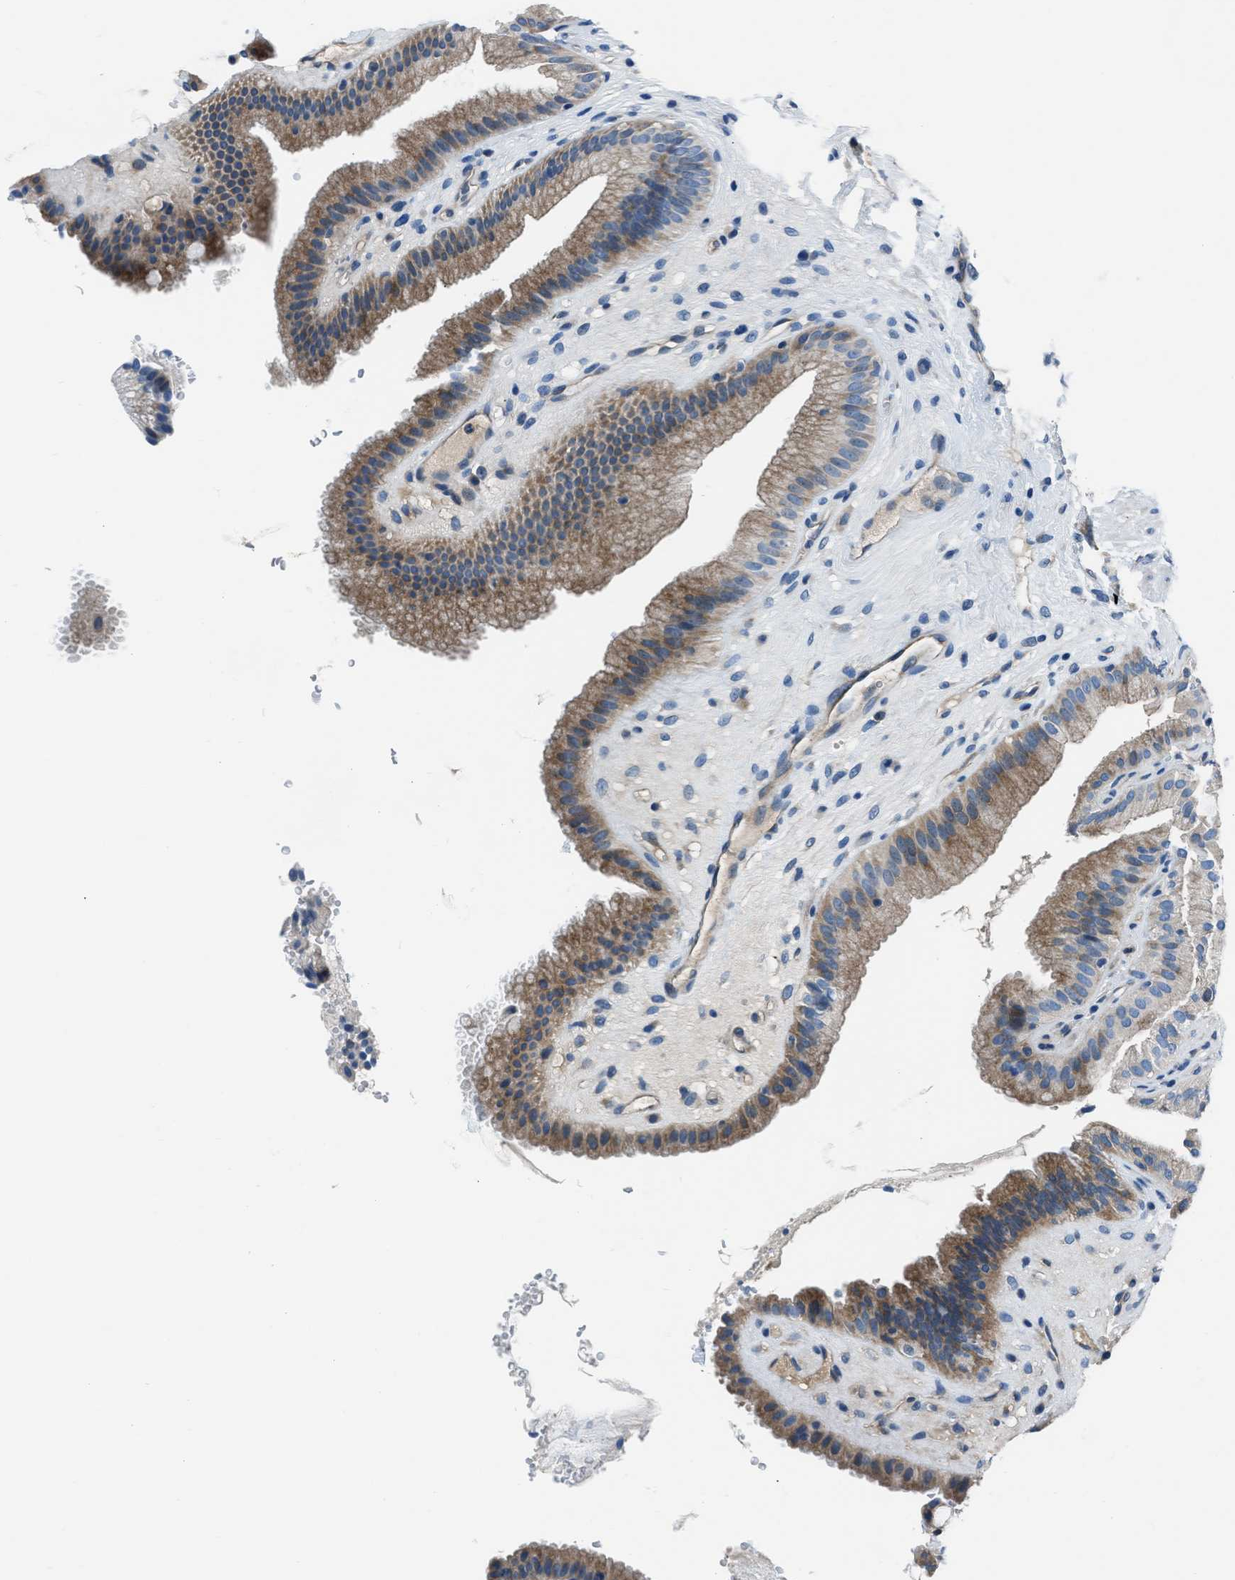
{"staining": {"intensity": "moderate", "quantity": ">75%", "location": "cytoplasmic/membranous"}, "tissue": "gallbladder", "cell_type": "Glandular cells", "image_type": "normal", "snomed": [{"axis": "morphology", "description": "Normal tissue, NOS"}, {"axis": "topography", "description": "Gallbladder"}], "caption": "Moderate cytoplasmic/membranous positivity is present in about >75% of glandular cells in unremarkable gallbladder.", "gene": "SLC38A6", "patient": {"sex": "male", "age": 49}}